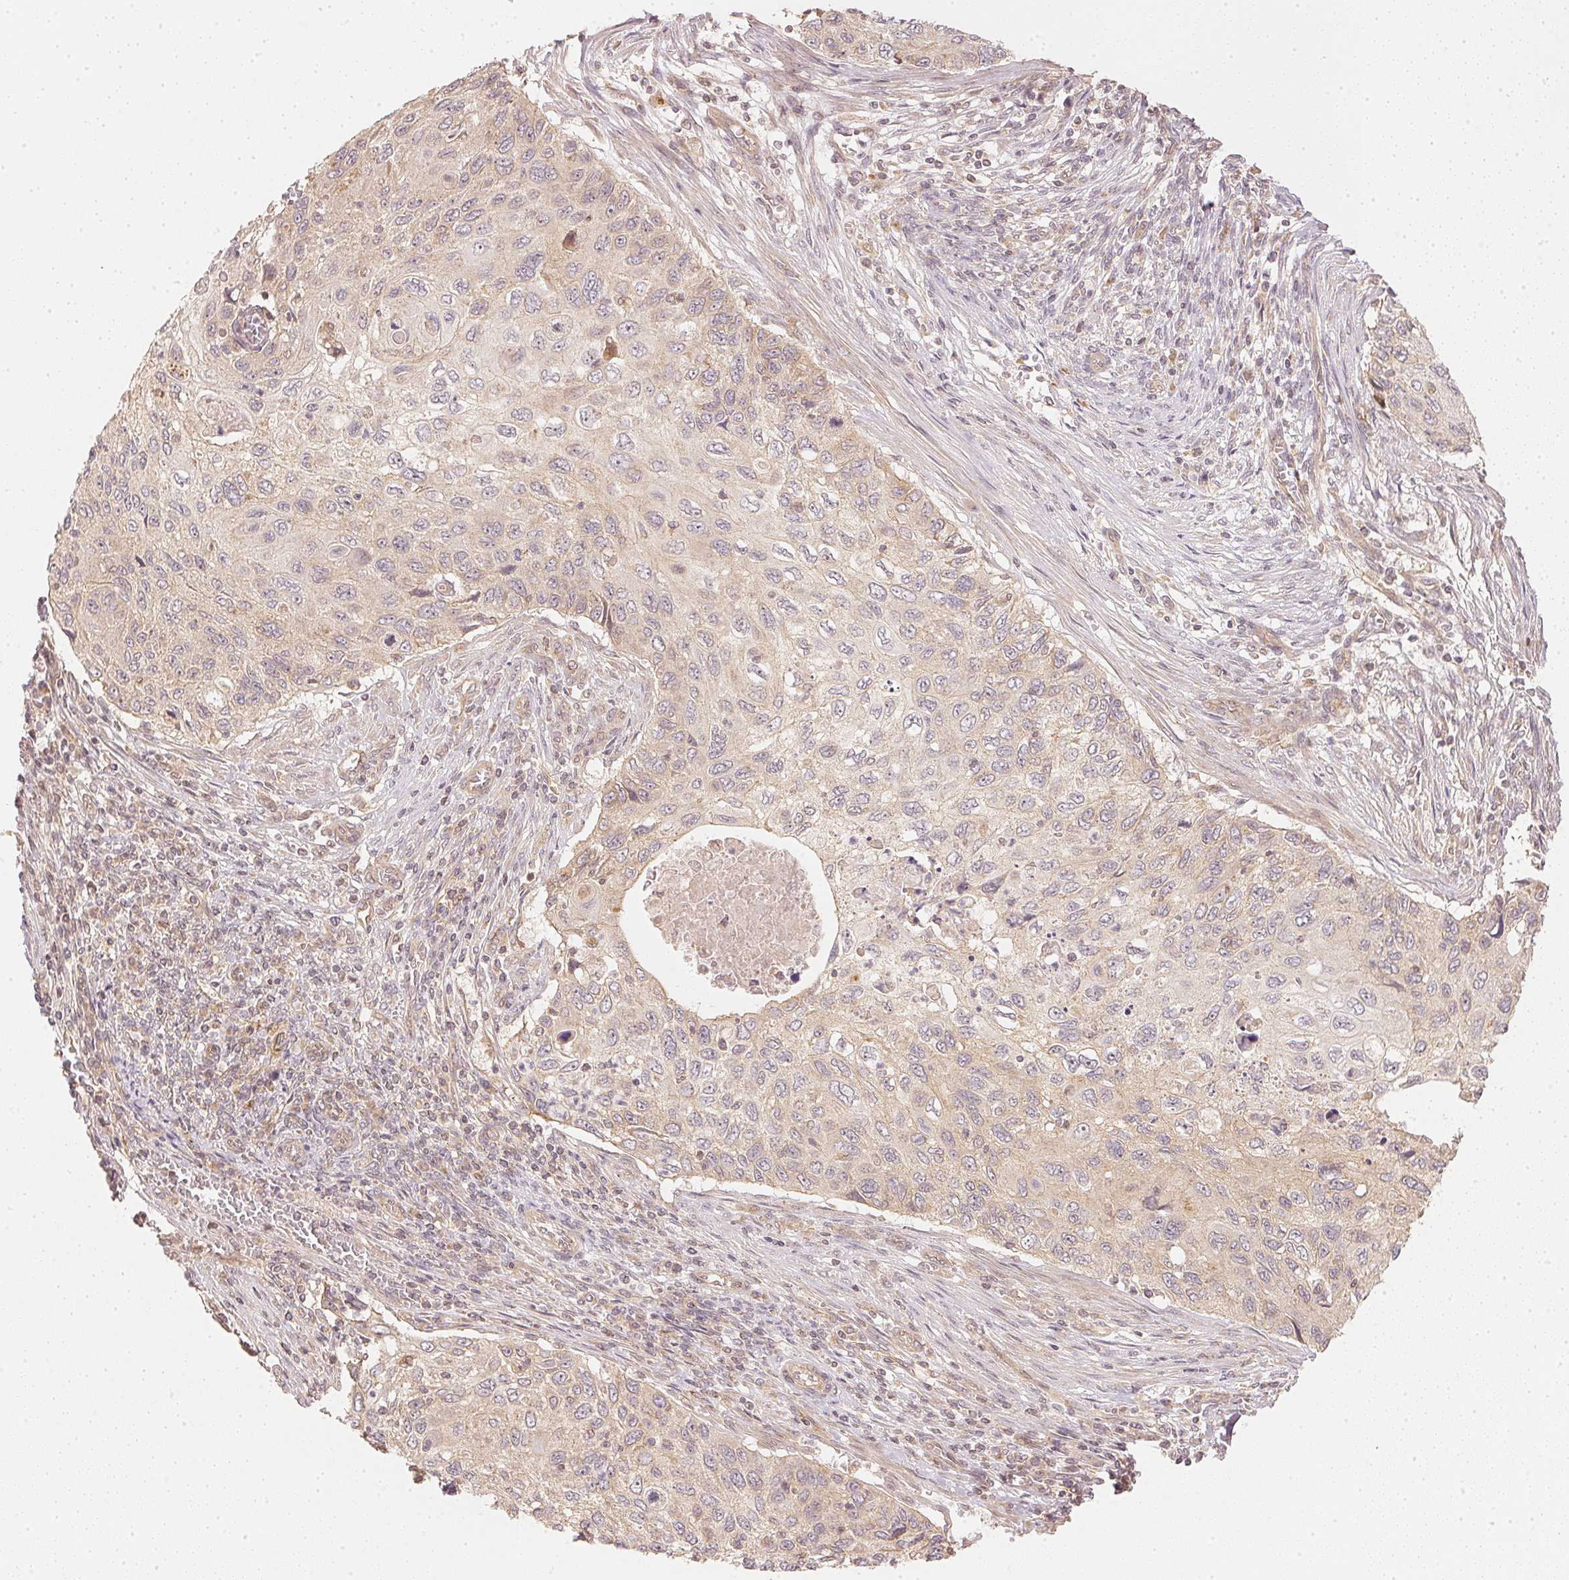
{"staining": {"intensity": "weak", "quantity": "25%-75%", "location": "cytoplasmic/membranous"}, "tissue": "cervical cancer", "cell_type": "Tumor cells", "image_type": "cancer", "snomed": [{"axis": "morphology", "description": "Squamous cell carcinoma, NOS"}, {"axis": "topography", "description": "Cervix"}], "caption": "About 25%-75% of tumor cells in human cervical squamous cell carcinoma demonstrate weak cytoplasmic/membranous protein positivity as visualized by brown immunohistochemical staining.", "gene": "WDR54", "patient": {"sex": "female", "age": 70}}